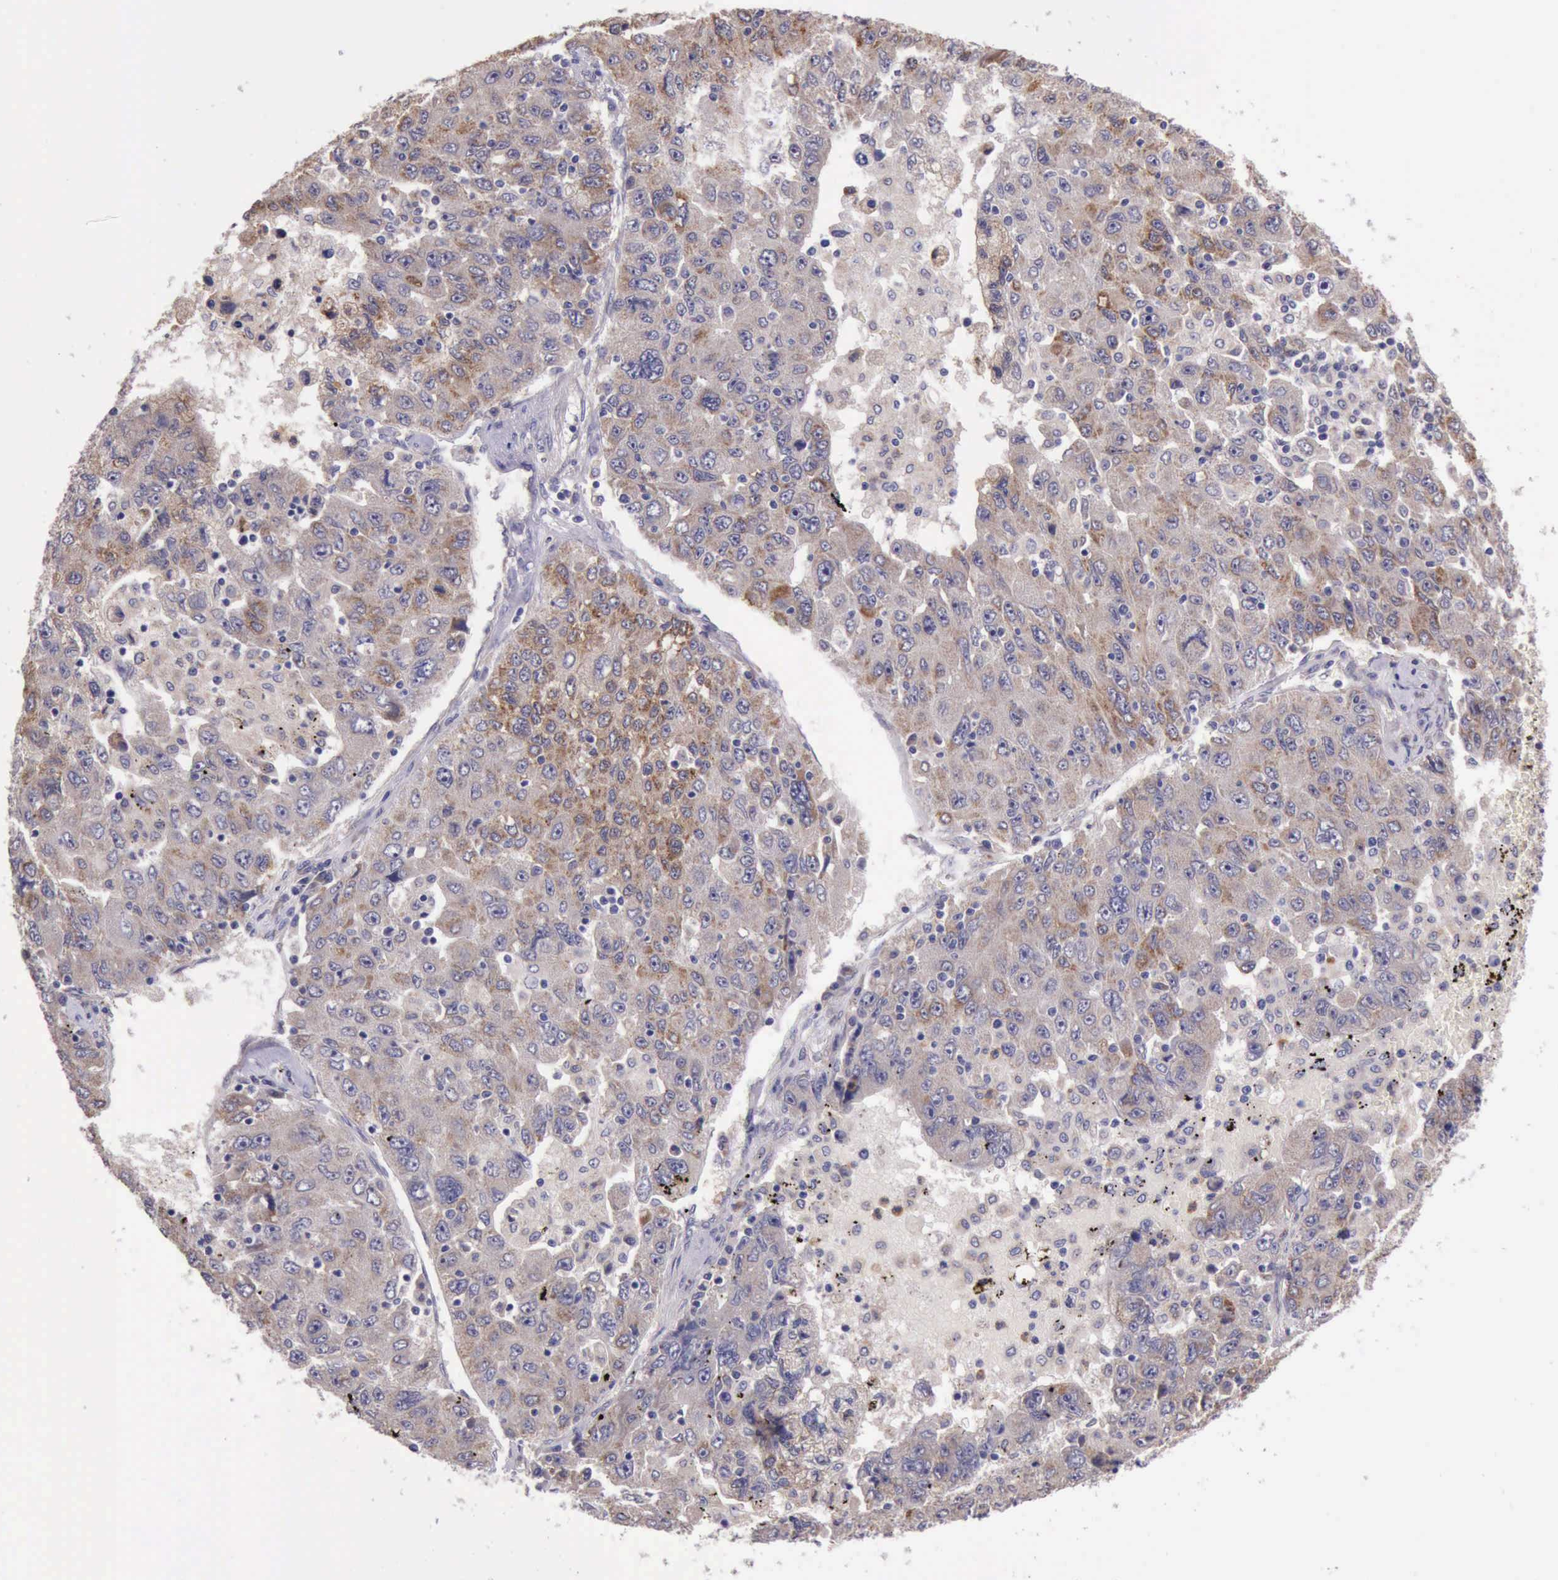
{"staining": {"intensity": "moderate", "quantity": ">75%", "location": "cytoplasmic/membranous"}, "tissue": "liver cancer", "cell_type": "Tumor cells", "image_type": "cancer", "snomed": [{"axis": "morphology", "description": "Carcinoma, Hepatocellular, NOS"}, {"axis": "topography", "description": "Liver"}], "caption": "IHC of human liver cancer displays medium levels of moderate cytoplasmic/membranous staining in about >75% of tumor cells.", "gene": "PLEK2", "patient": {"sex": "male", "age": 49}}